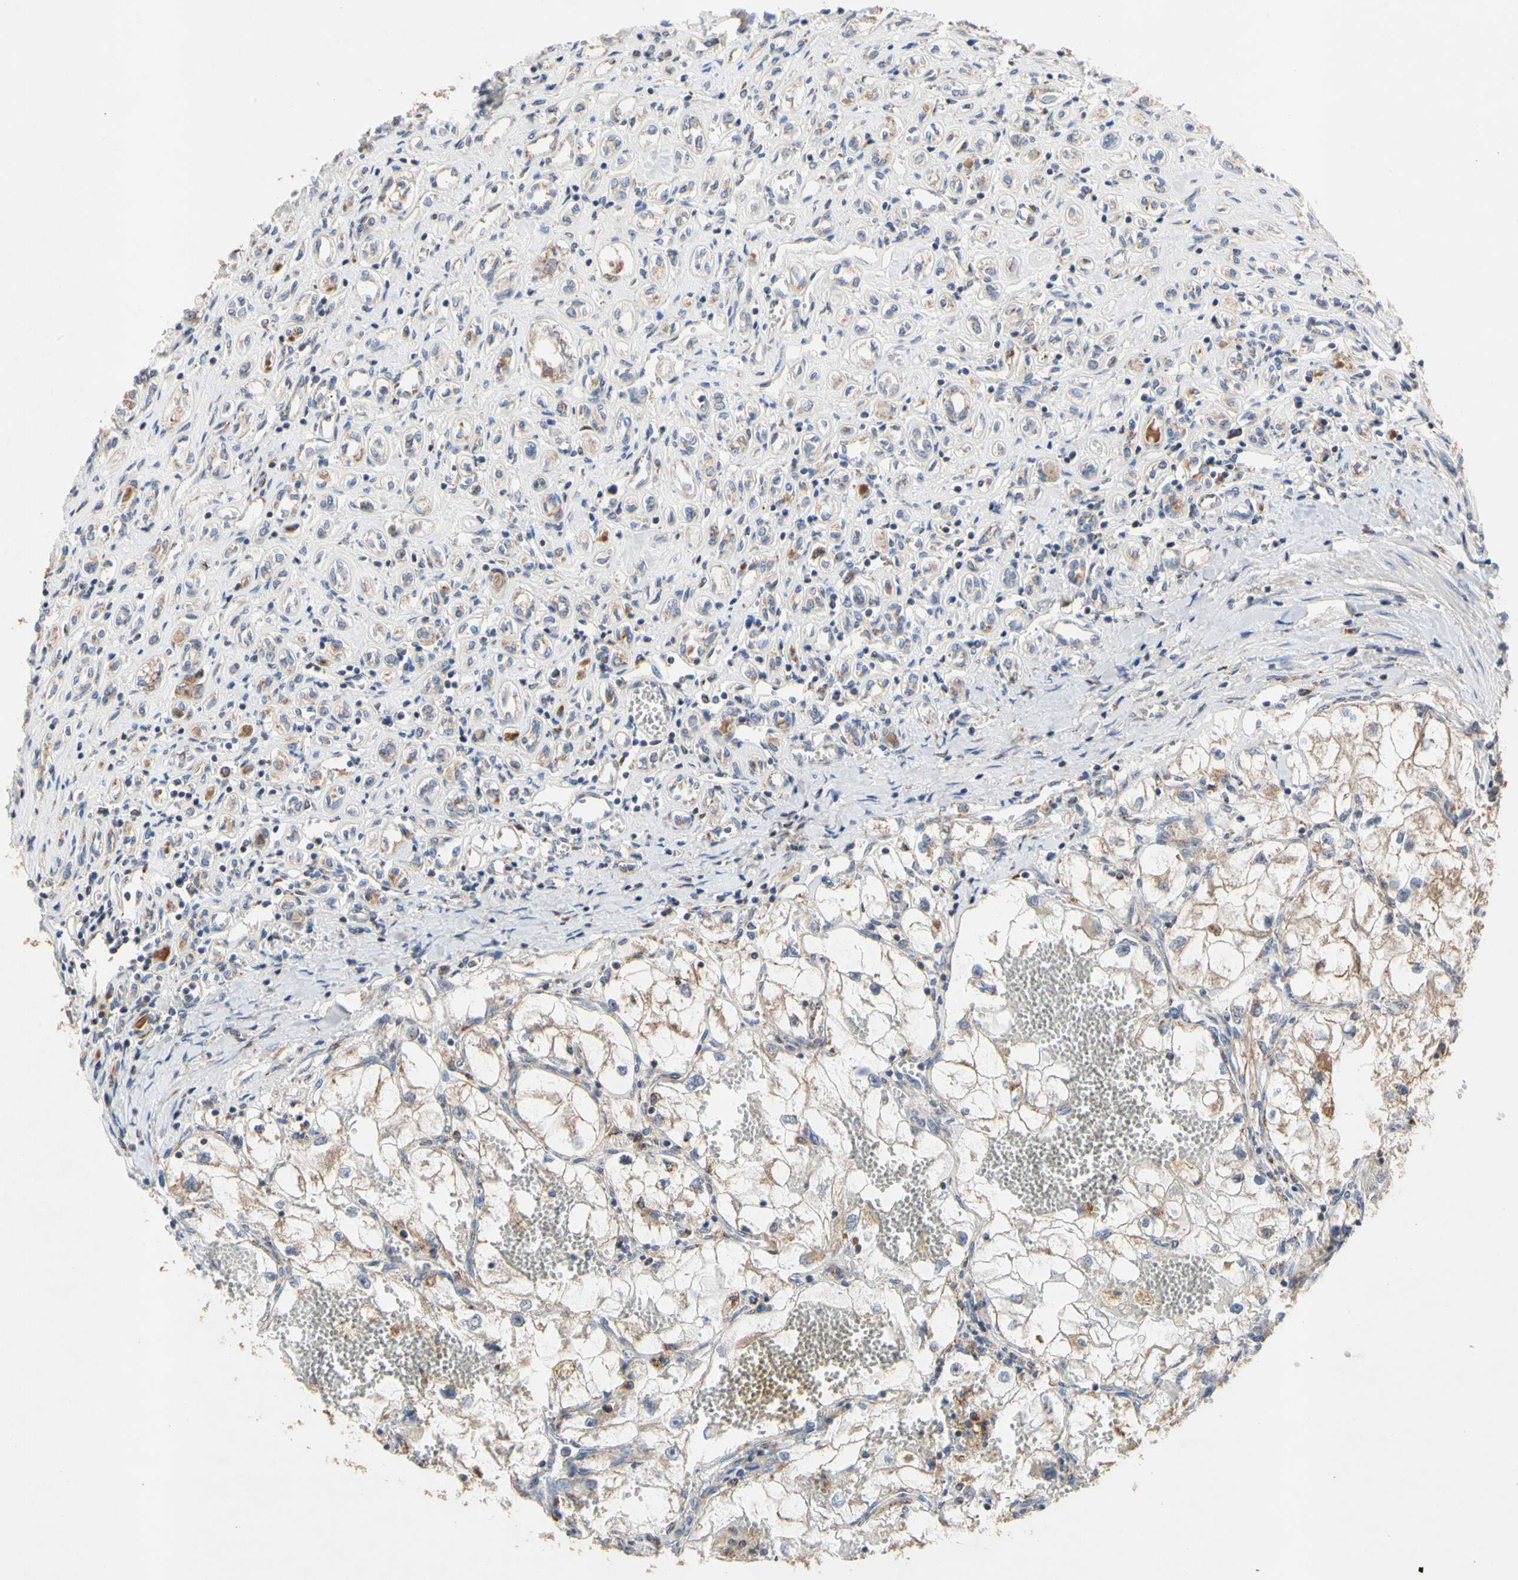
{"staining": {"intensity": "weak", "quantity": "25%-75%", "location": "cytoplasmic/membranous"}, "tissue": "renal cancer", "cell_type": "Tumor cells", "image_type": "cancer", "snomed": [{"axis": "morphology", "description": "Adenocarcinoma, NOS"}, {"axis": "topography", "description": "Kidney"}], "caption": "Protein expression analysis of human renal cancer (adenocarcinoma) reveals weak cytoplasmic/membranous staining in about 25%-75% of tumor cells. (brown staining indicates protein expression, while blue staining denotes nuclei).", "gene": "GPD2", "patient": {"sex": "female", "age": 70}}